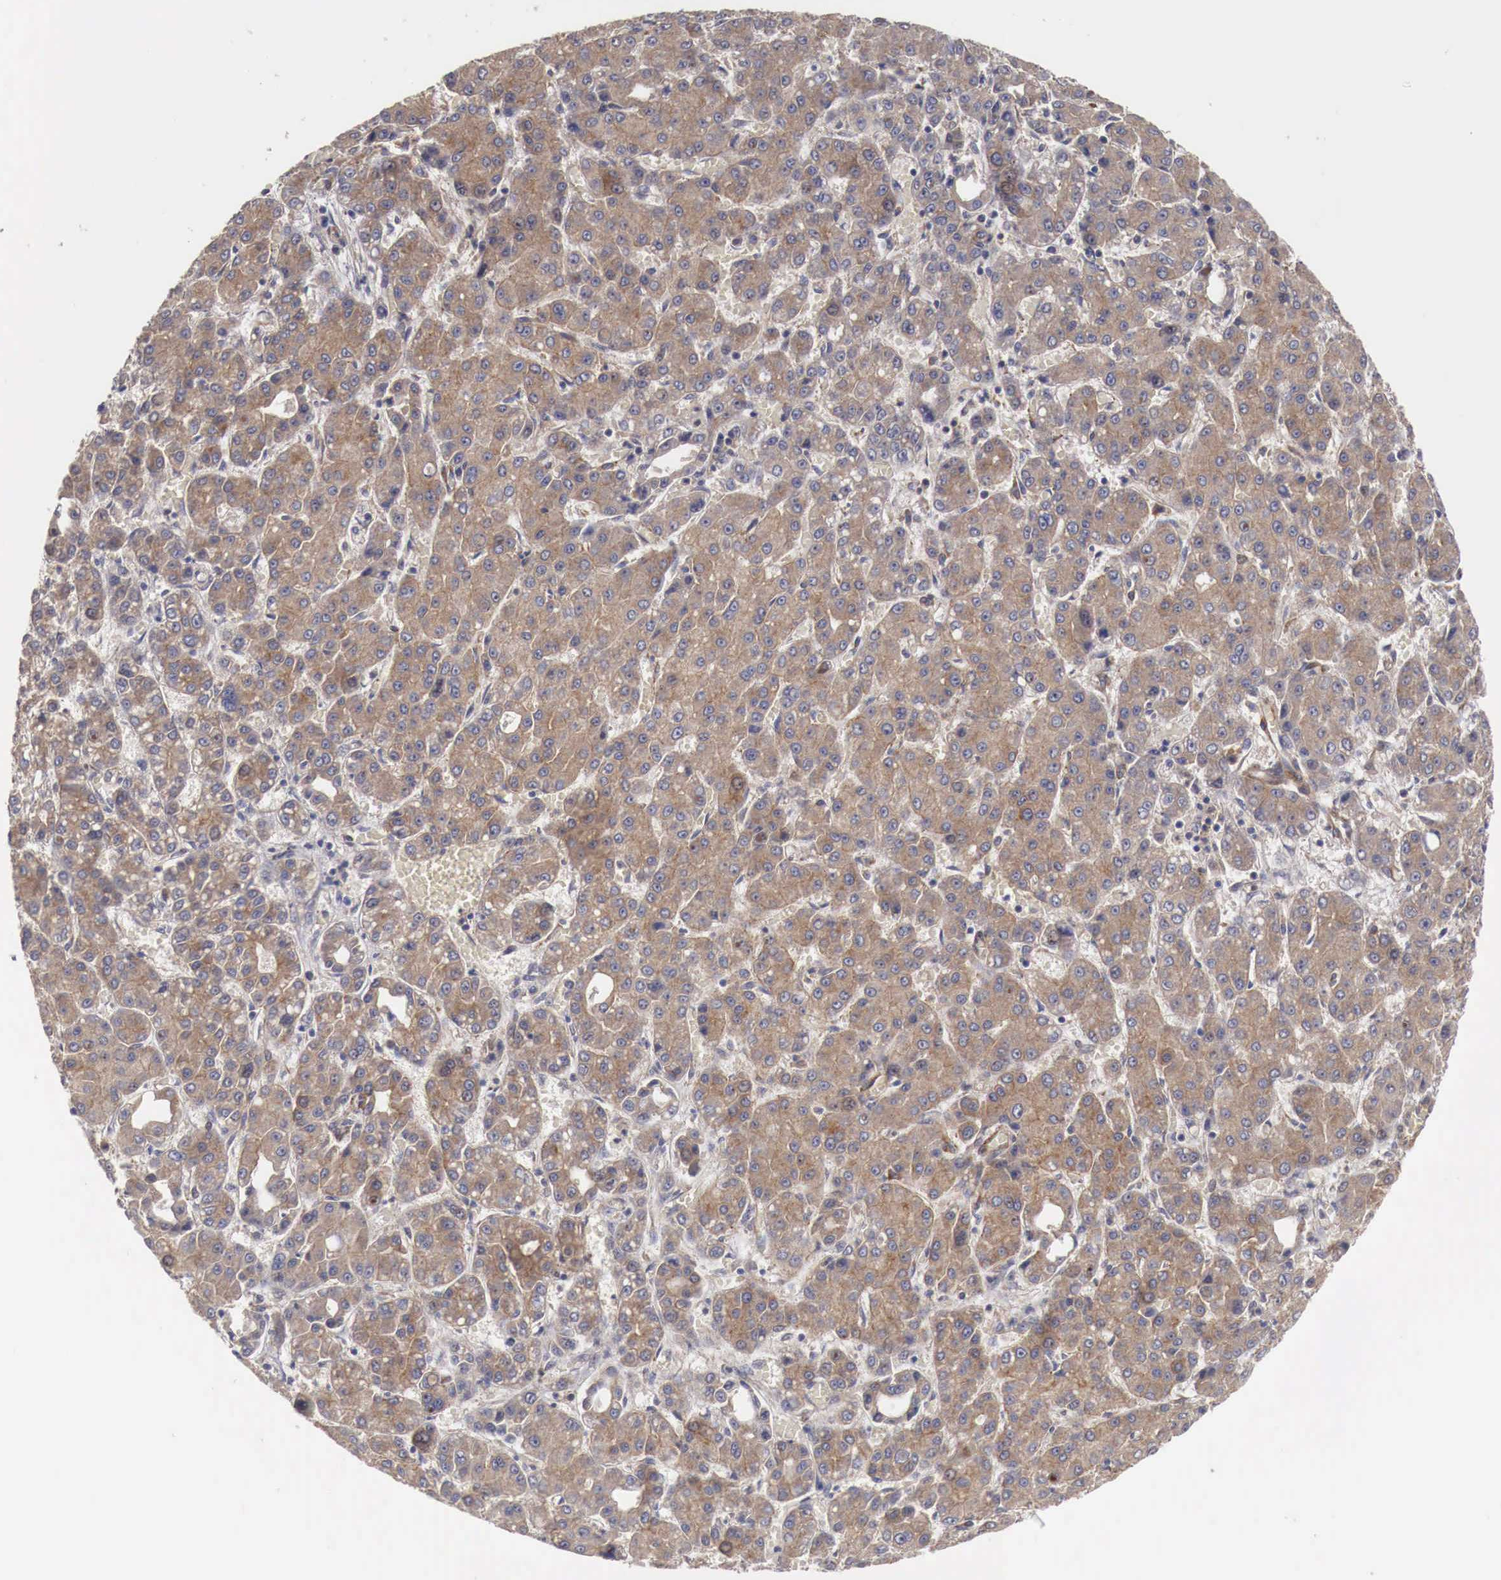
{"staining": {"intensity": "moderate", "quantity": ">75%", "location": "cytoplasmic/membranous"}, "tissue": "liver cancer", "cell_type": "Tumor cells", "image_type": "cancer", "snomed": [{"axis": "morphology", "description": "Carcinoma, Hepatocellular, NOS"}, {"axis": "topography", "description": "Liver"}], "caption": "Liver cancer (hepatocellular carcinoma) stained with a brown dye reveals moderate cytoplasmic/membranous positive expression in approximately >75% of tumor cells.", "gene": "ARMCX4", "patient": {"sex": "male", "age": 69}}